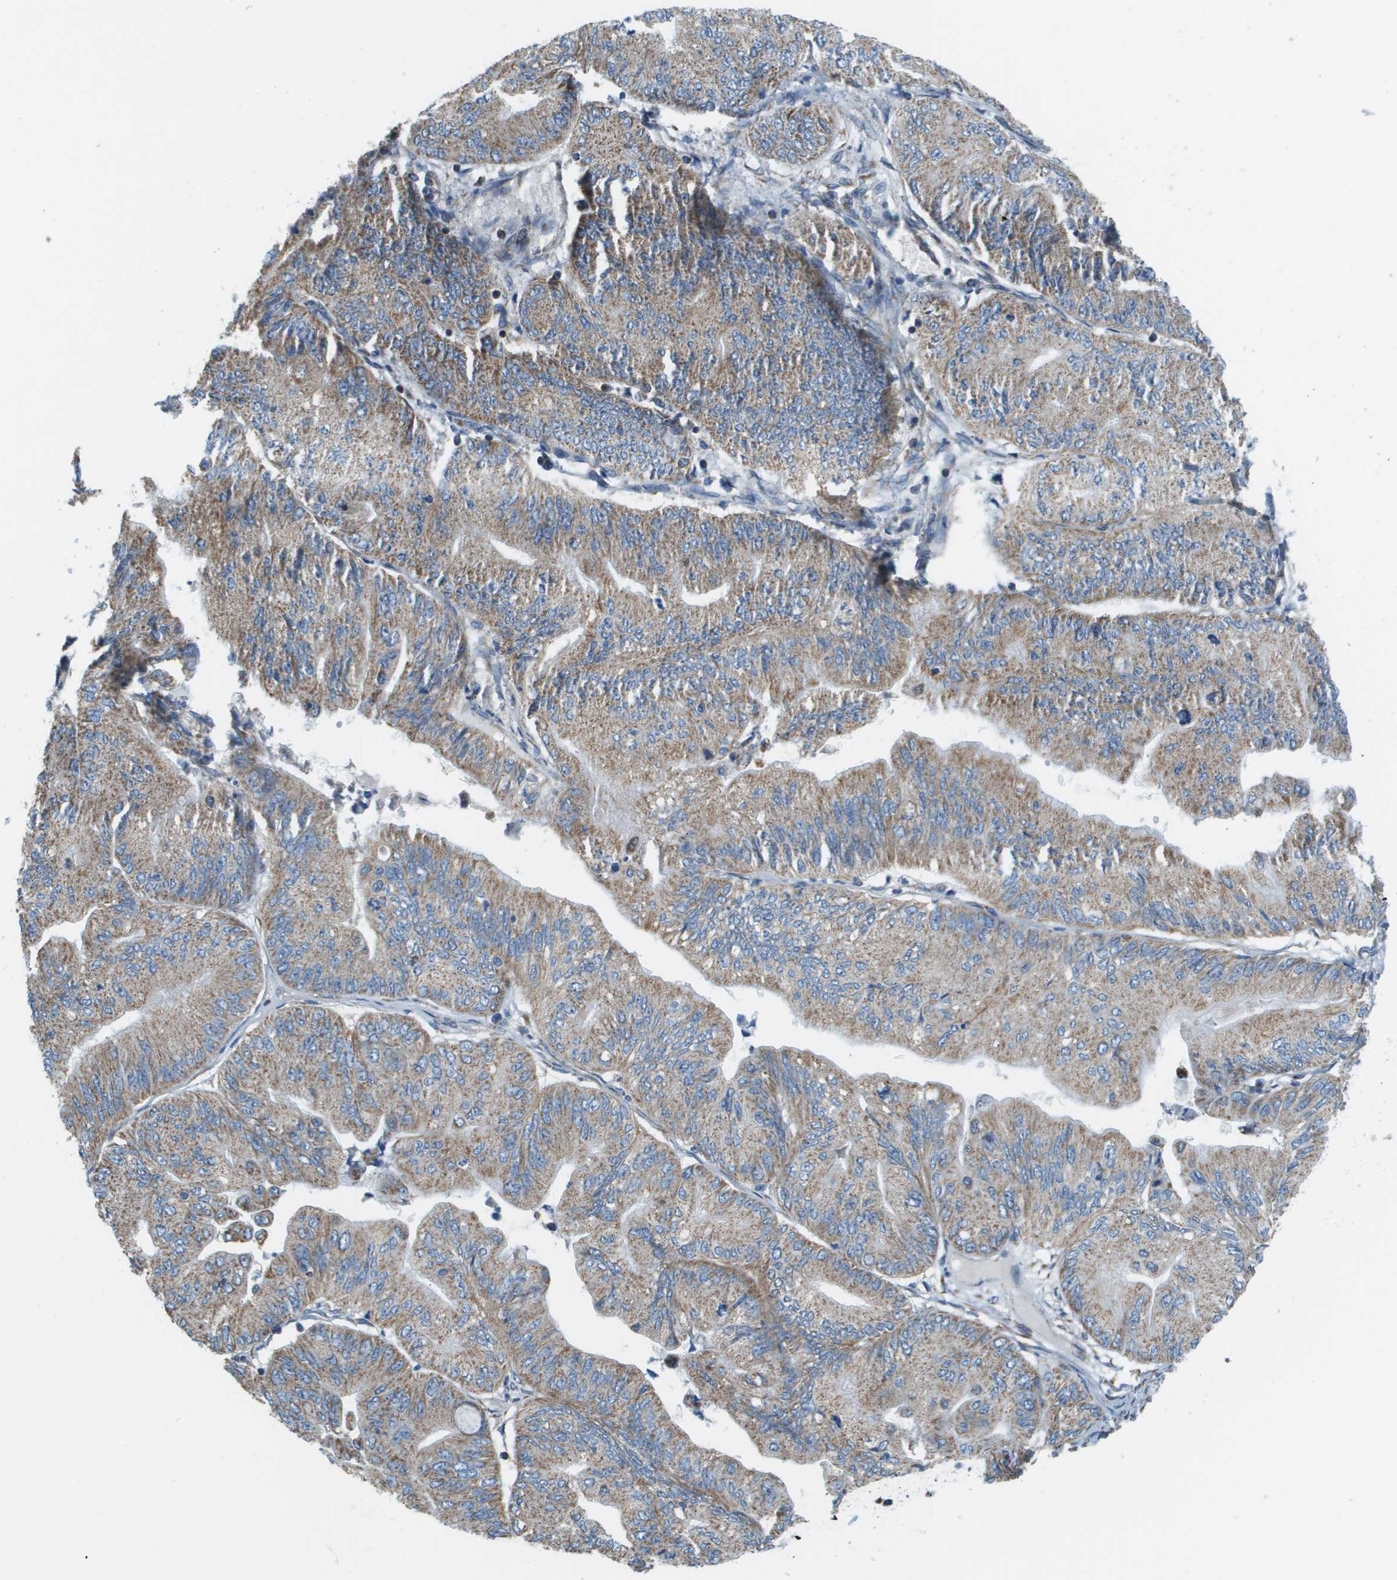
{"staining": {"intensity": "moderate", "quantity": ">75%", "location": "cytoplasmic/membranous"}, "tissue": "ovarian cancer", "cell_type": "Tumor cells", "image_type": "cancer", "snomed": [{"axis": "morphology", "description": "Cystadenocarcinoma, mucinous, NOS"}, {"axis": "topography", "description": "Ovary"}], "caption": "Ovarian cancer stained with DAB IHC shows medium levels of moderate cytoplasmic/membranous expression in approximately >75% of tumor cells.", "gene": "TAOK3", "patient": {"sex": "female", "age": 61}}